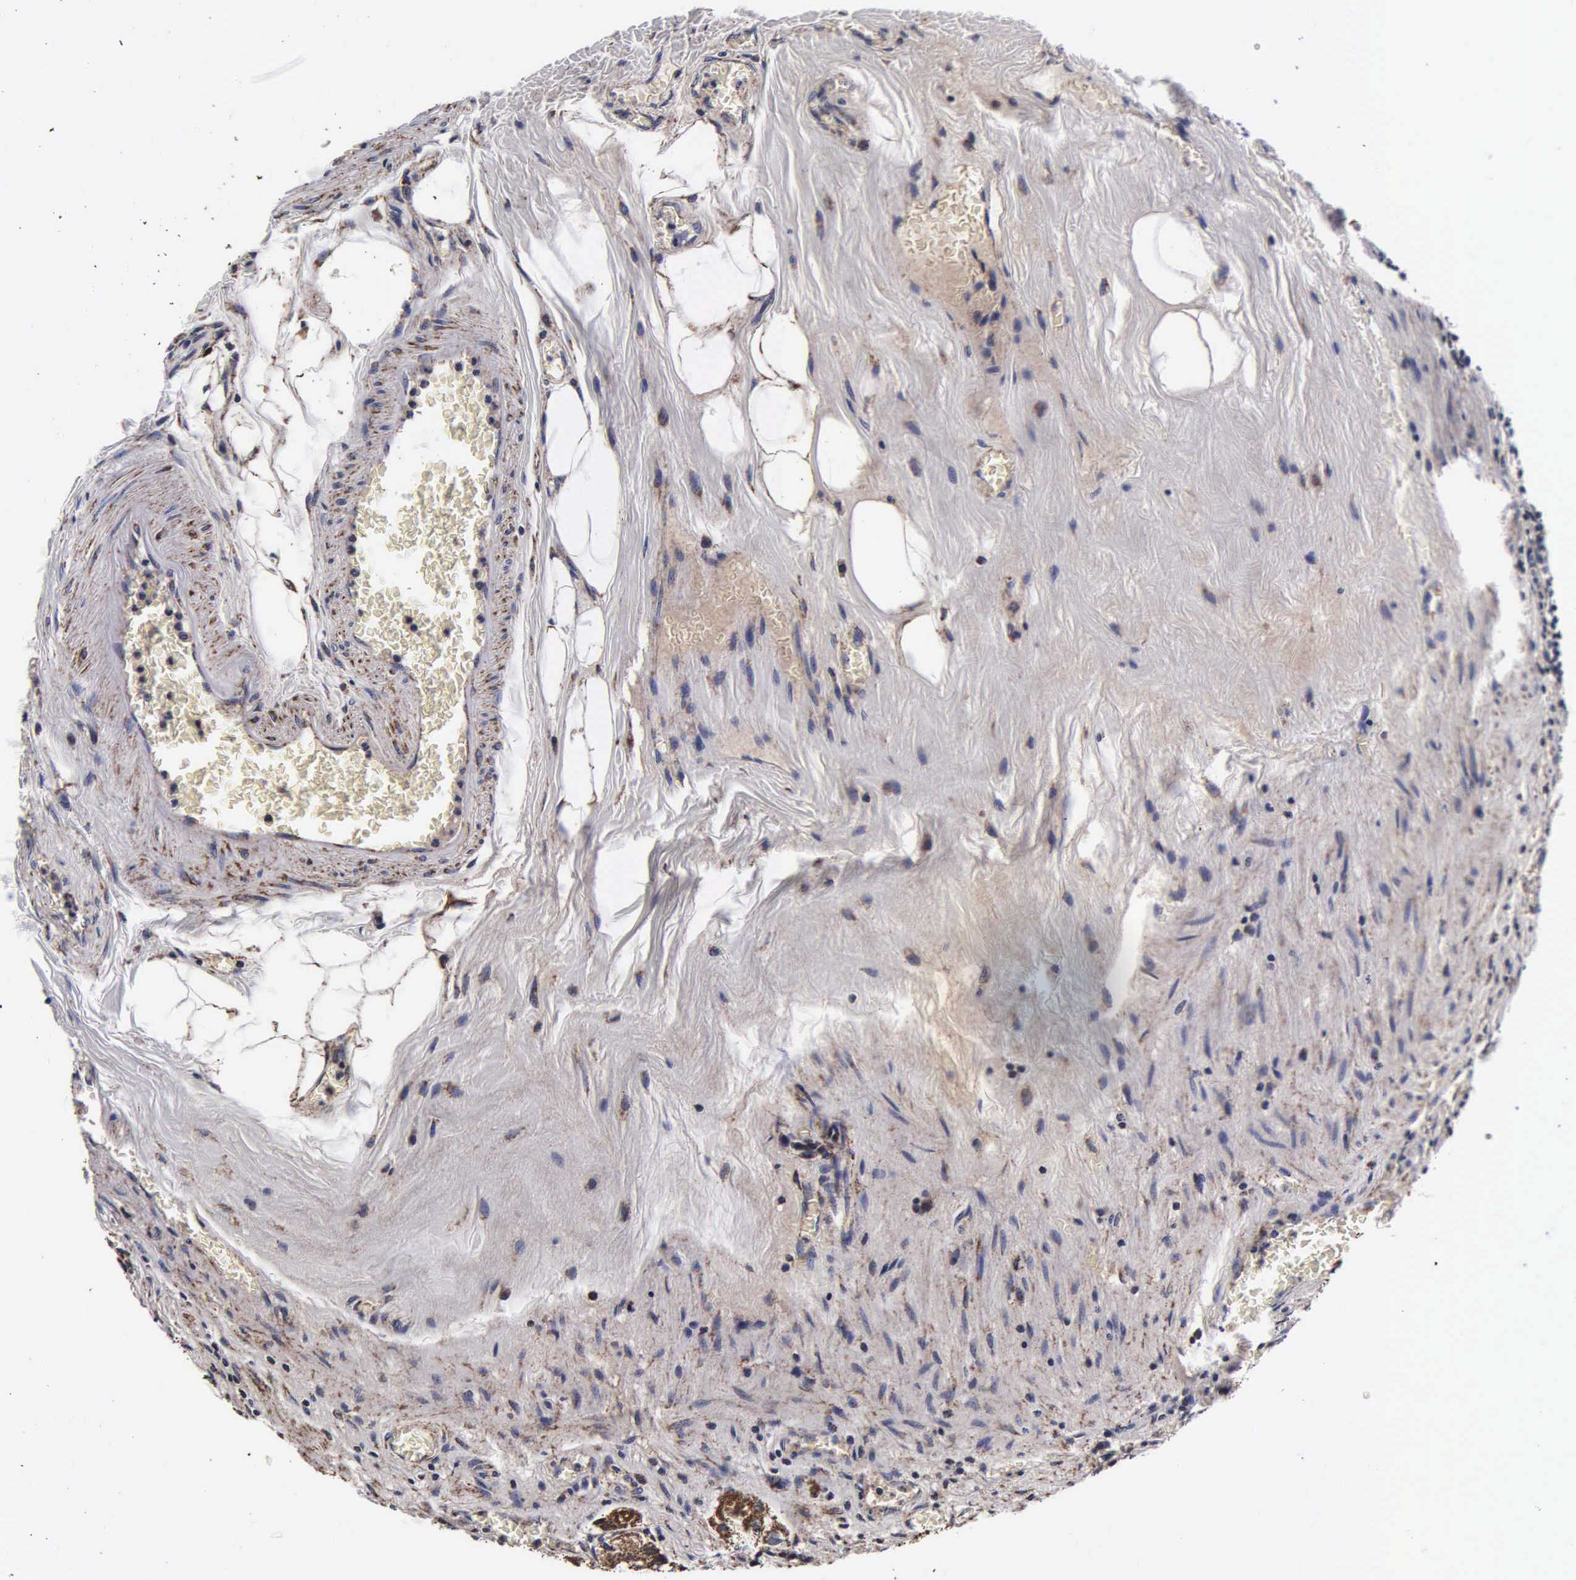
{"staining": {"intensity": "moderate", "quantity": ">75%", "location": "cytoplasmic/membranous"}, "tissue": "stomach", "cell_type": "Glandular cells", "image_type": "normal", "snomed": [{"axis": "morphology", "description": "Normal tissue, NOS"}, {"axis": "topography", "description": "Stomach, lower"}], "caption": "Glandular cells exhibit medium levels of moderate cytoplasmic/membranous positivity in approximately >75% of cells in unremarkable stomach.", "gene": "PSMA3", "patient": {"sex": "male", "age": 58}}